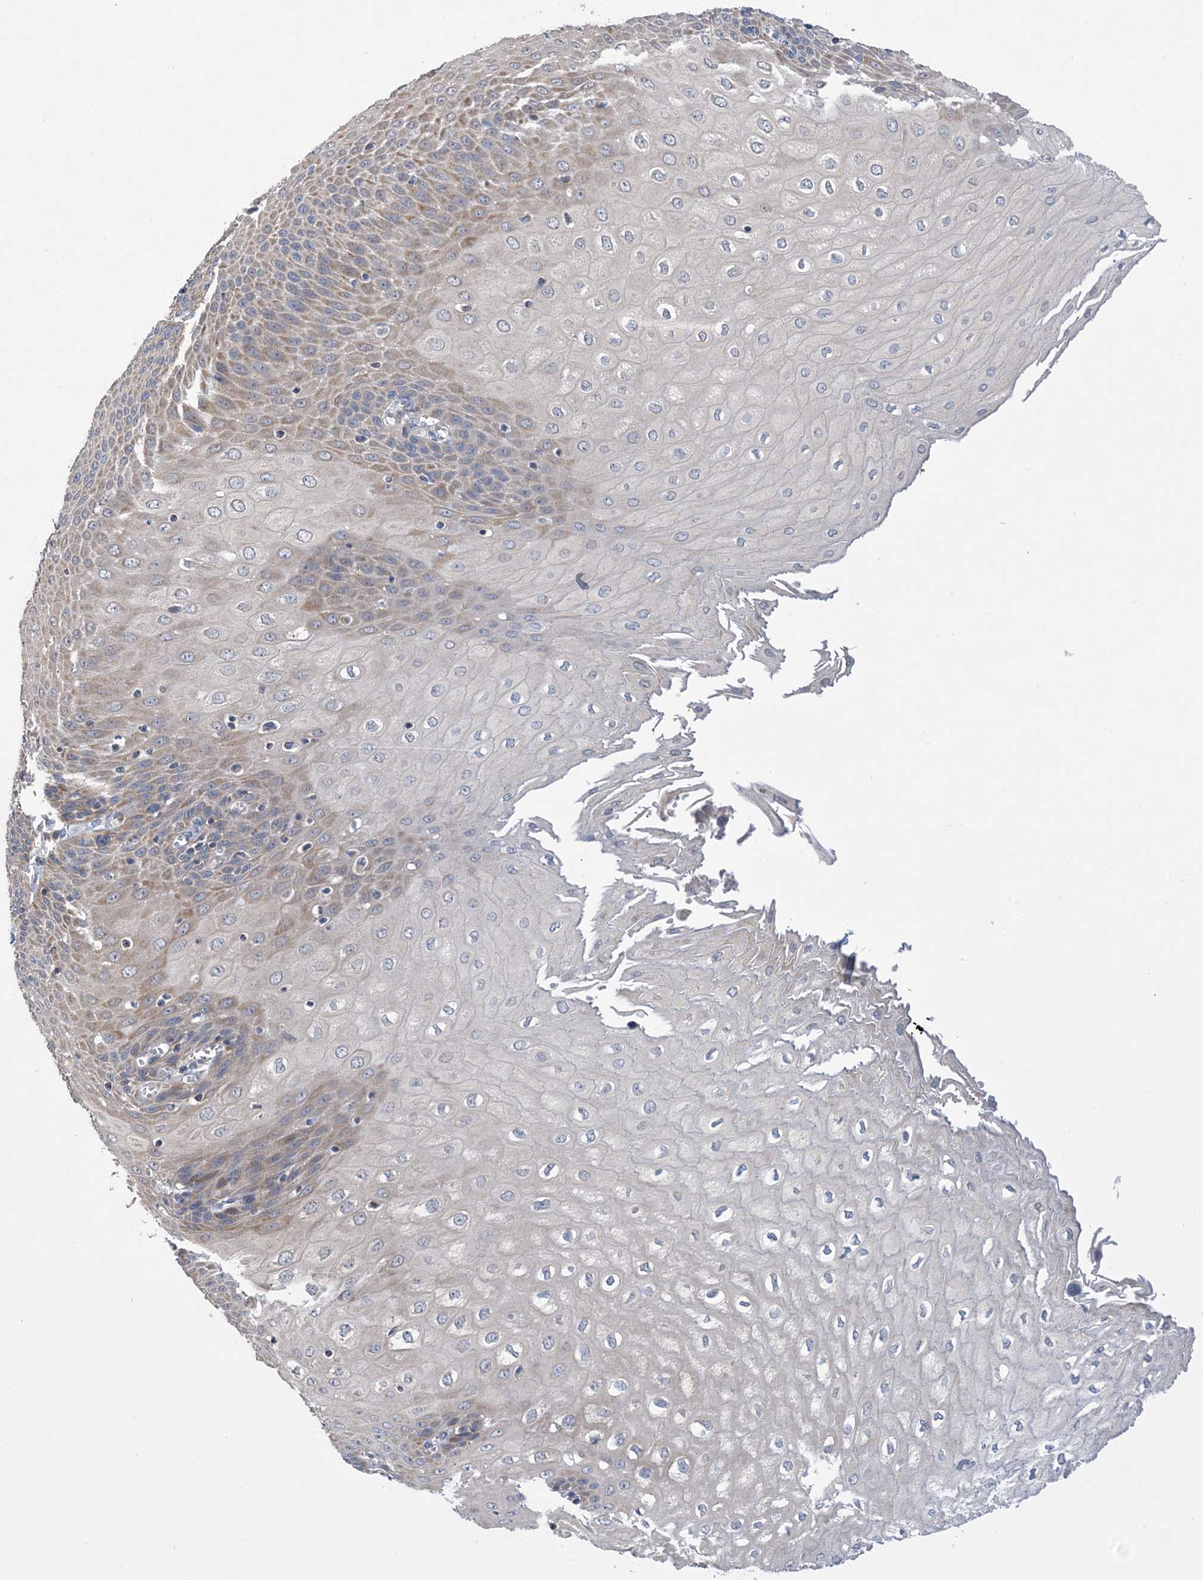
{"staining": {"intensity": "weak", "quantity": "25%-75%", "location": "cytoplasmic/membranous"}, "tissue": "esophagus", "cell_type": "Squamous epithelial cells", "image_type": "normal", "snomed": [{"axis": "morphology", "description": "Normal tissue, NOS"}, {"axis": "topography", "description": "Esophagus"}], "caption": "A micrograph showing weak cytoplasmic/membranous staining in approximately 25%-75% of squamous epithelial cells in unremarkable esophagus, as visualized by brown immunohistochemical staining.", "gene": "CLEC16A", "patient": {"sex": "male", "age": 60}}